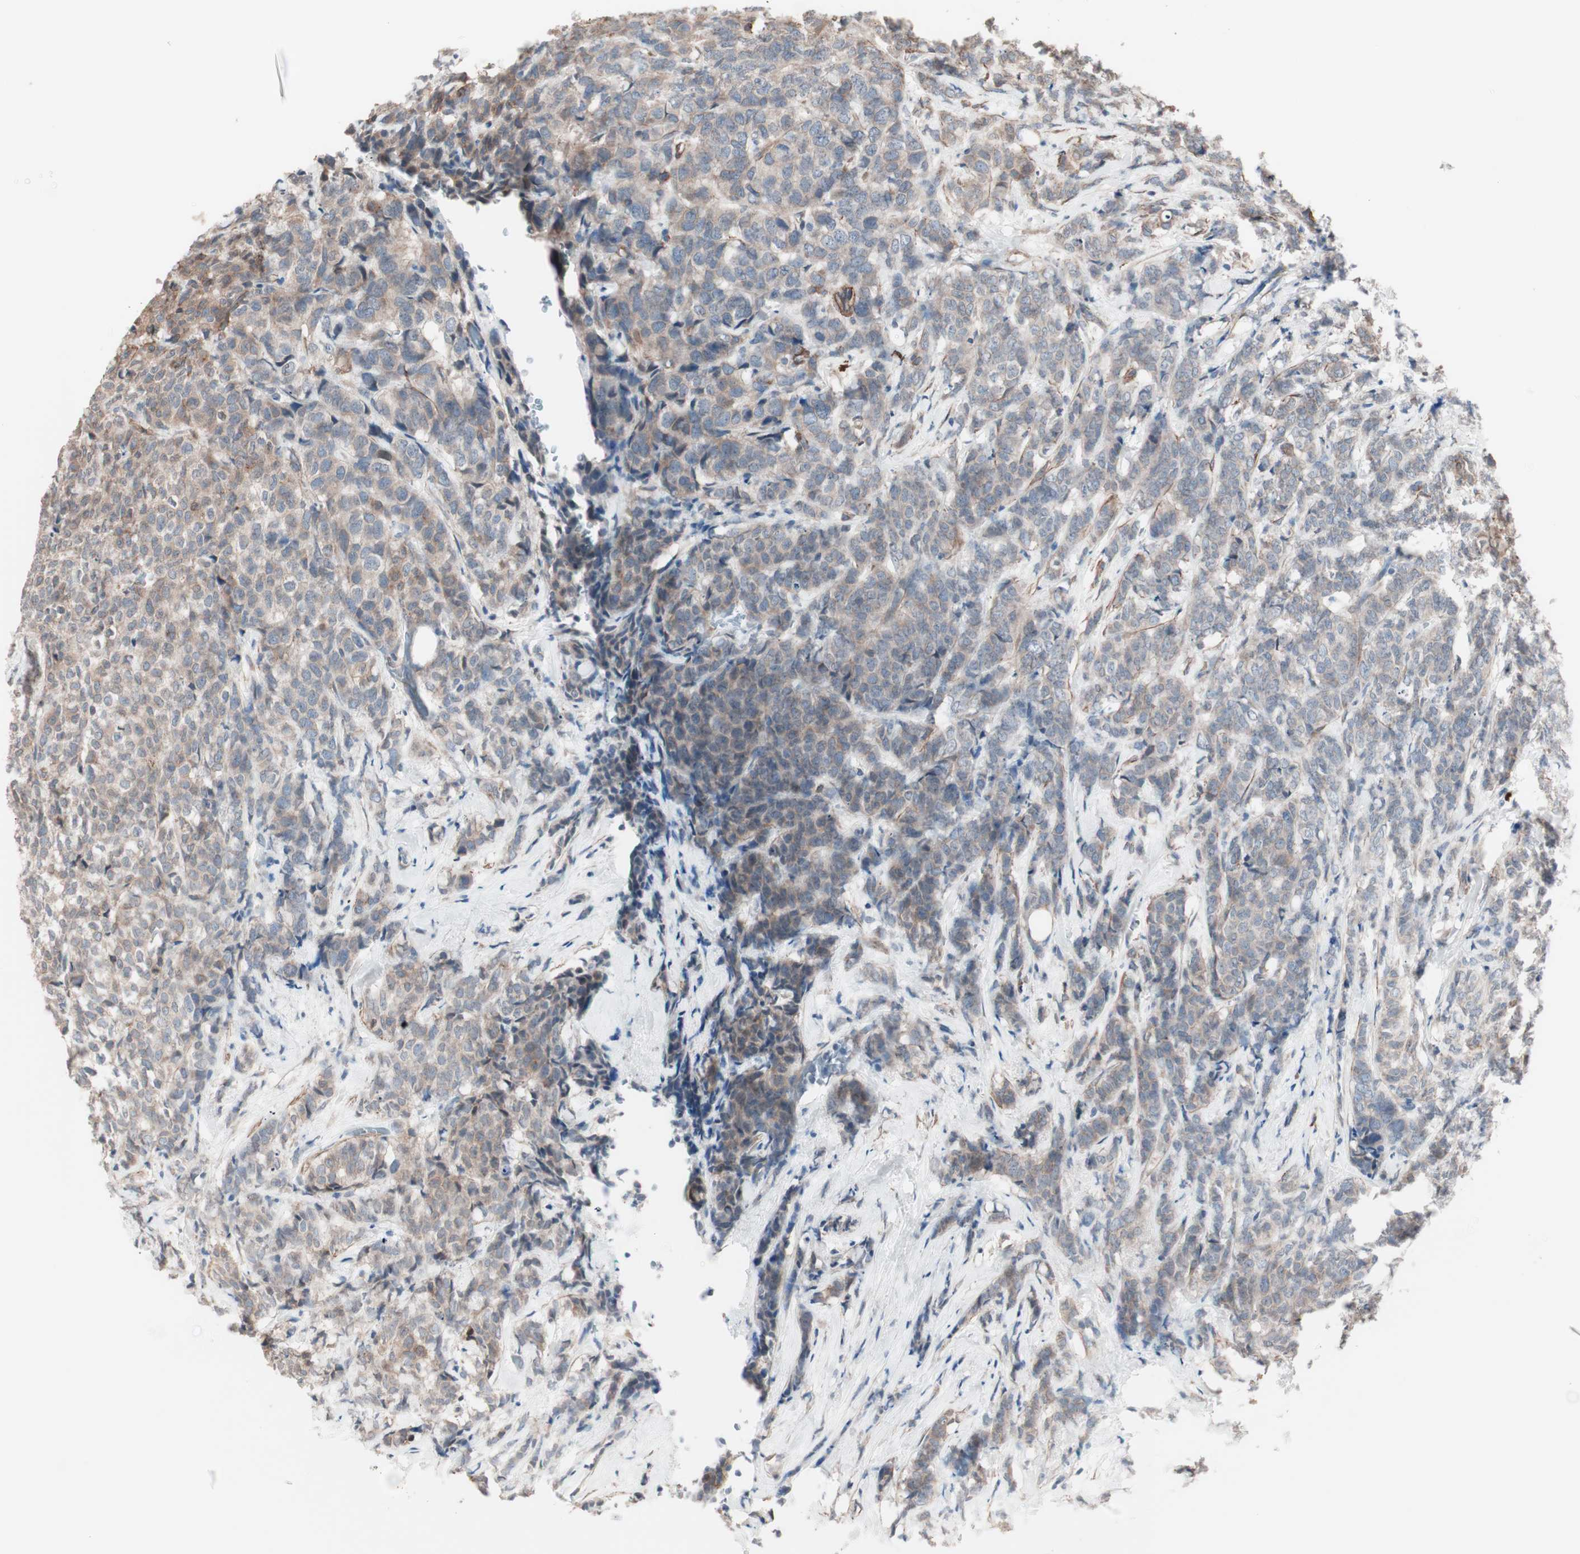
{"staining": {"intensity": "weak", "quantity": ">75%", "location": "cytoplasmic/membranous"}, "tissue": "breast cancer", "cell_type": "Tumor cells", "image_type": "cancer", "snomed": [{"axis": "morphology", "description": "Lobular carcinoma"}, {"axis": "topography", "description": "Breast"}], "caption": "Breast cancer tissue displays weak cytoplasmic/membranous expression in approximately >75% of tumor cells", "gene": "ALG5", "patient": {"sex": "female", "age": 60}}